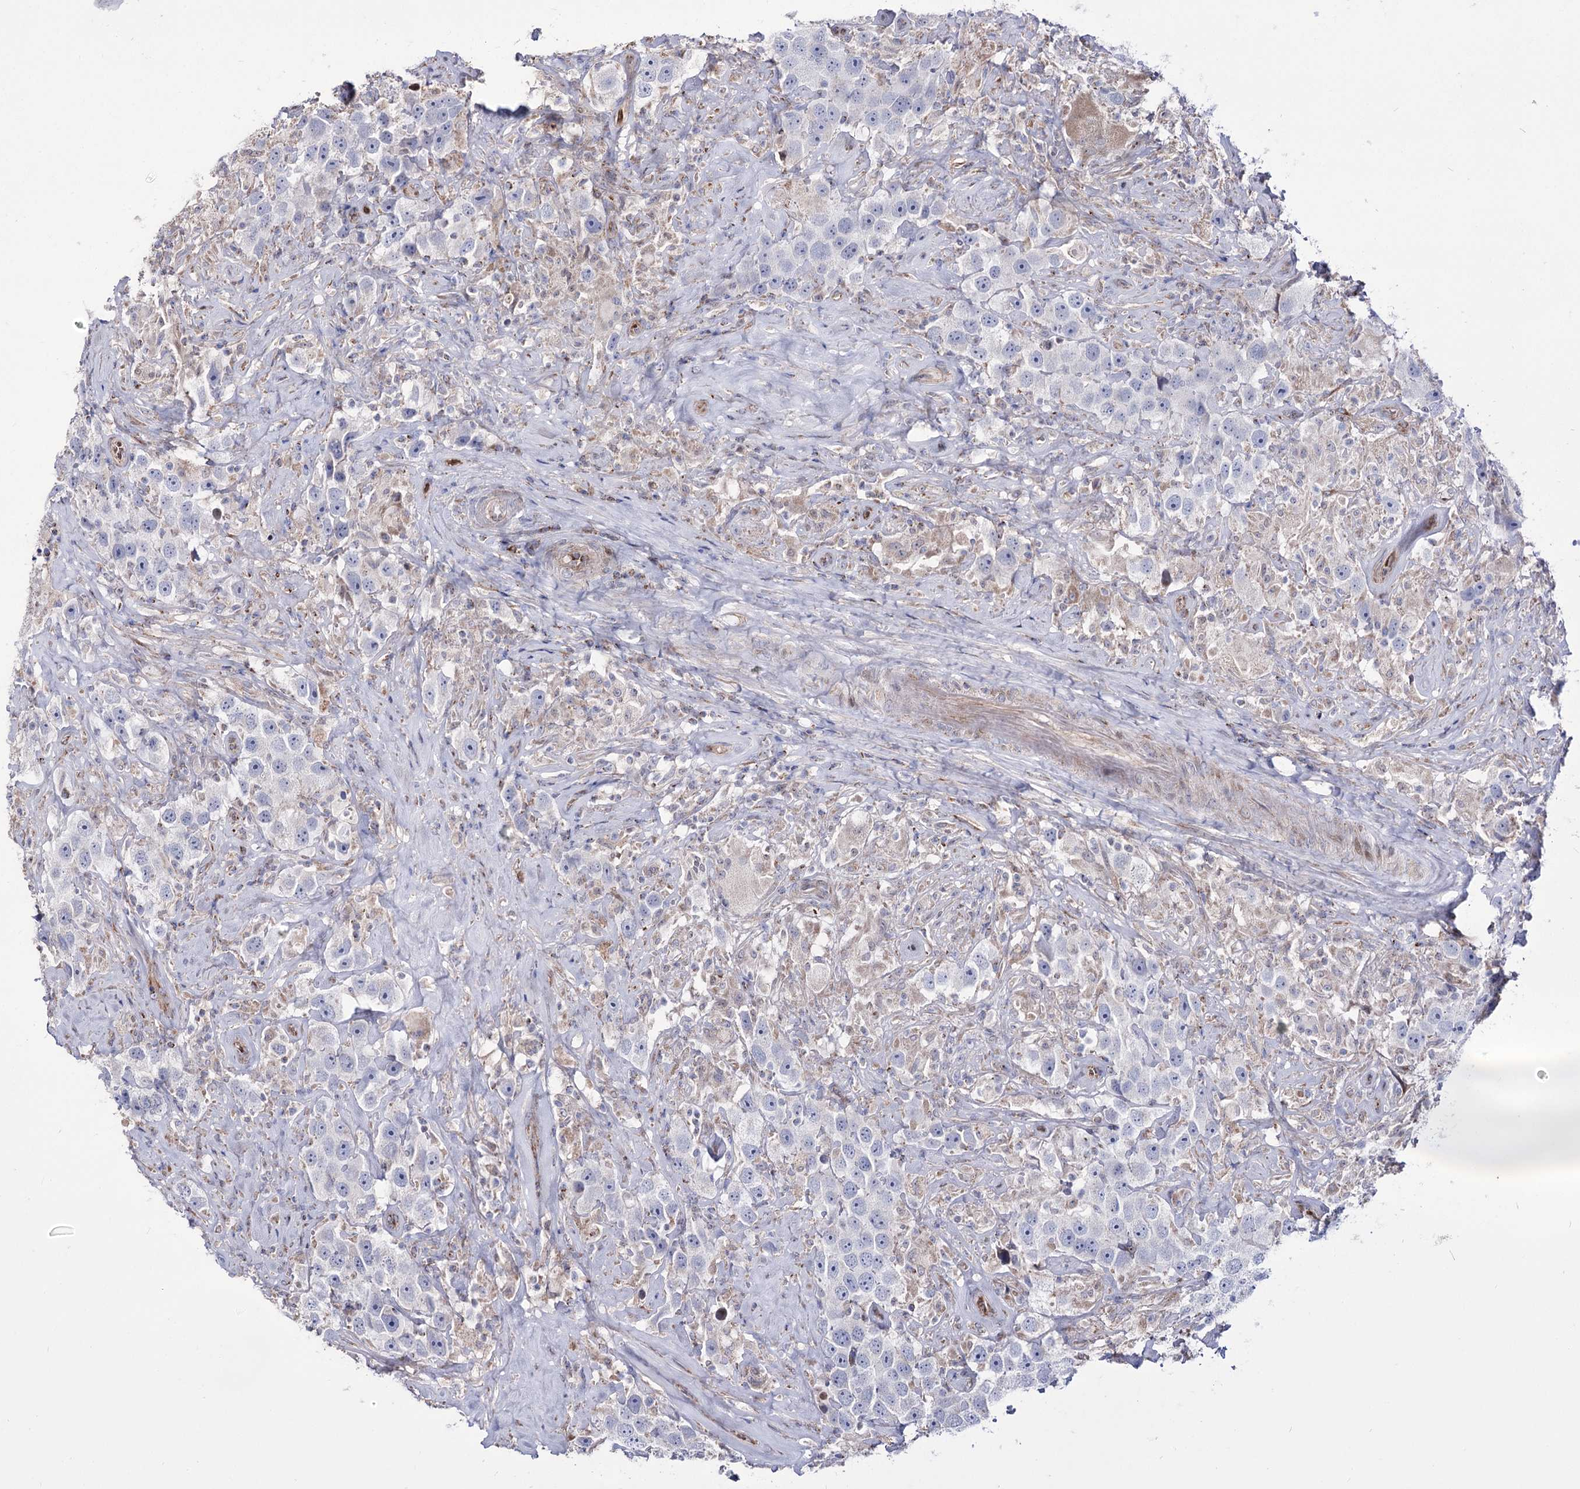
{"staining": {"intensity": "negative", "quantity": "none", "location": "none"}, "tissue": "testis cancer", "cell_type": "Tumor cells", "image_type": "cancer", "snomed": [{"axis": "morphology", "description": "Seminoma, NOS"}, {"axis": "topography", "description": "Testis"}], "caption": "The image reveals no significant positivity in tumor cells of seminoma (testis).", "gene": "OSBPL5", "patient": {"sex": "male", "age": 49}}